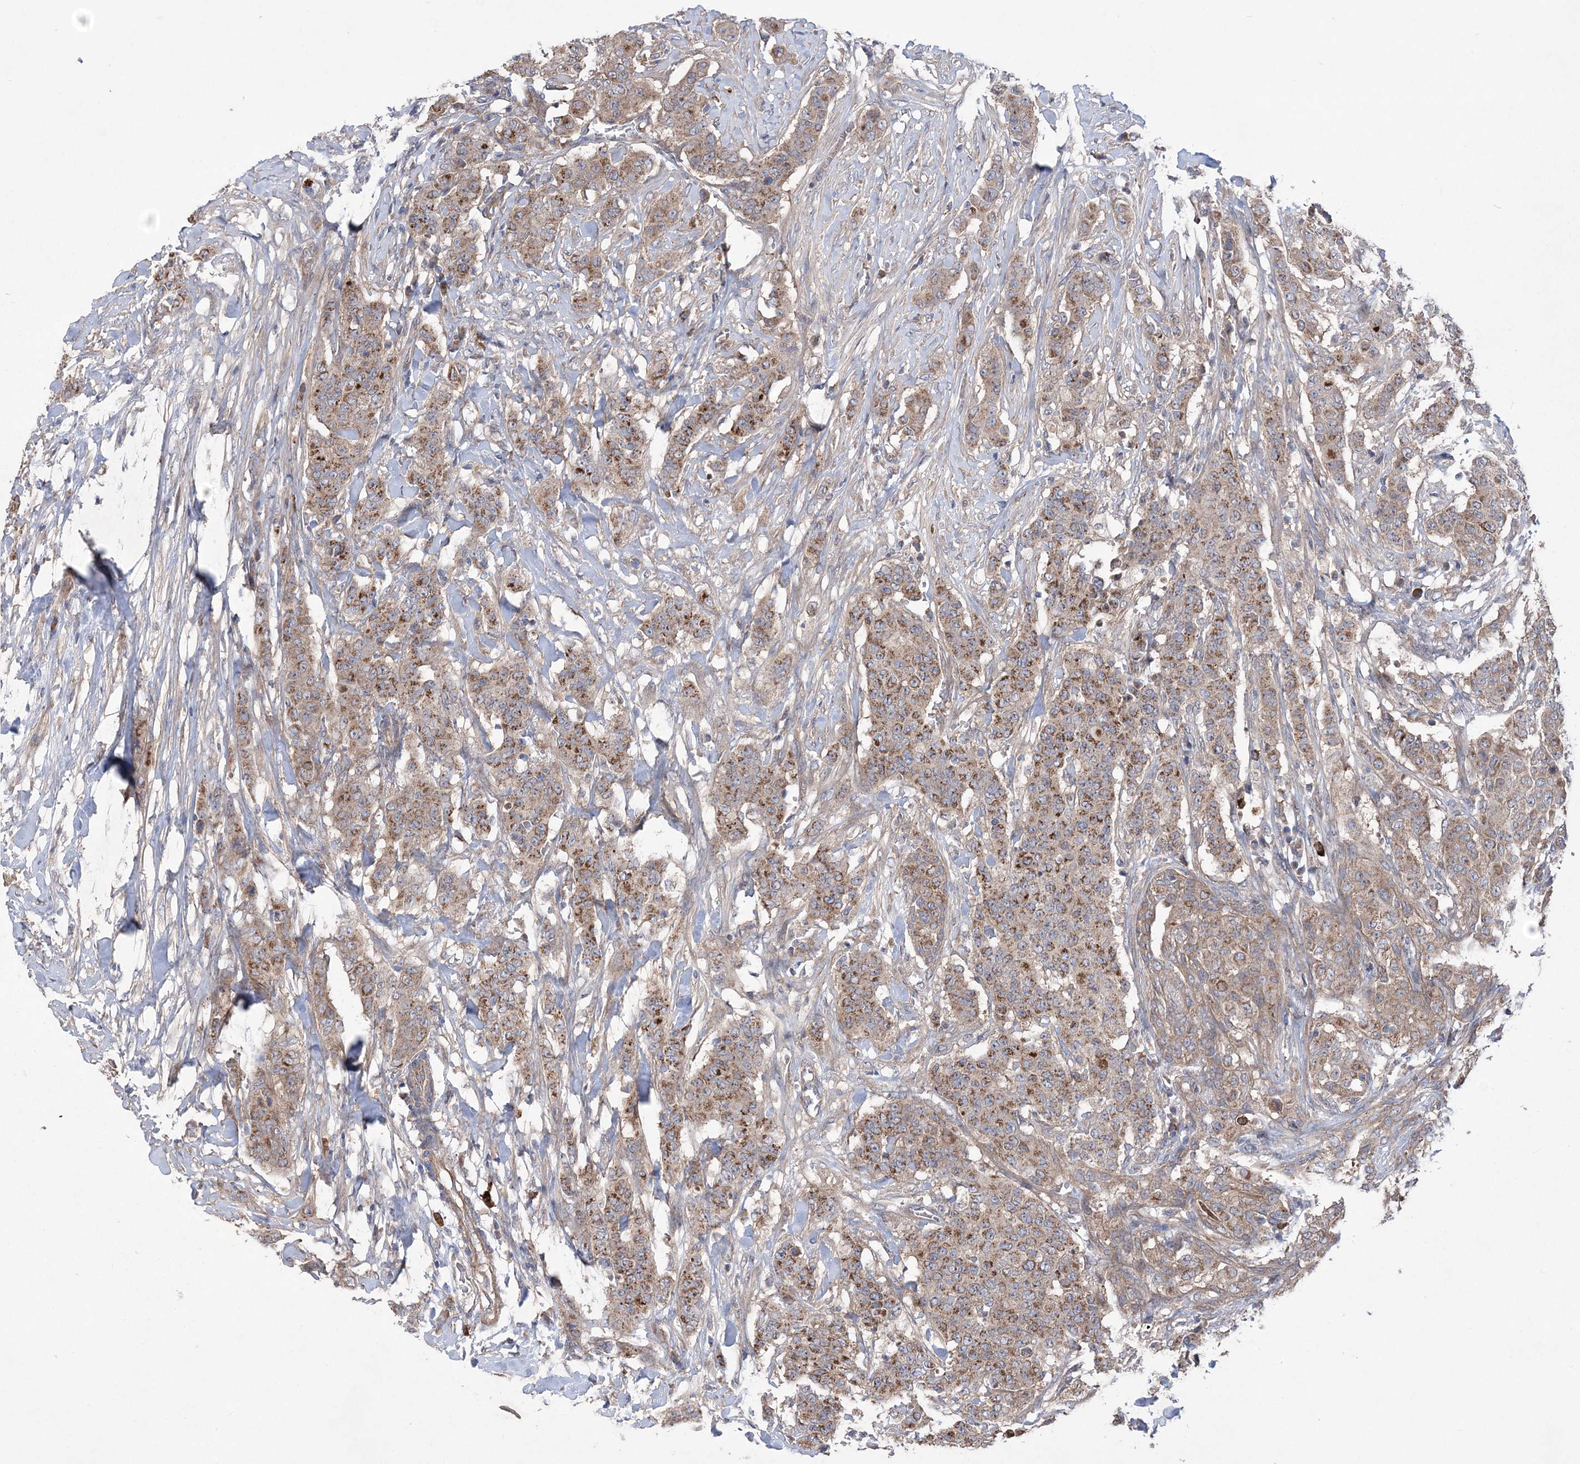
{"staining": {"intensity": "moderate", "quantity": ">75%", "location": "cytoplasmic/membranous"}, "tissue": "breast cancer", "cell_type": "Tumor cells", "image_type": "cancer", "snomed": [{"axis": "morphology", "description": "Duct carcinoma"}, {"axis": "topography", "description": "Breast"}], "caption": "Immunohistochemistry (DAB) staining of human breast intraductal carcinoma shows moderate cytoplasmic/membranous protein positivity in approximately >75% of tumor cells.", "gene": "MTRF1L", "patient": {"sex": "female", "age": 40}}